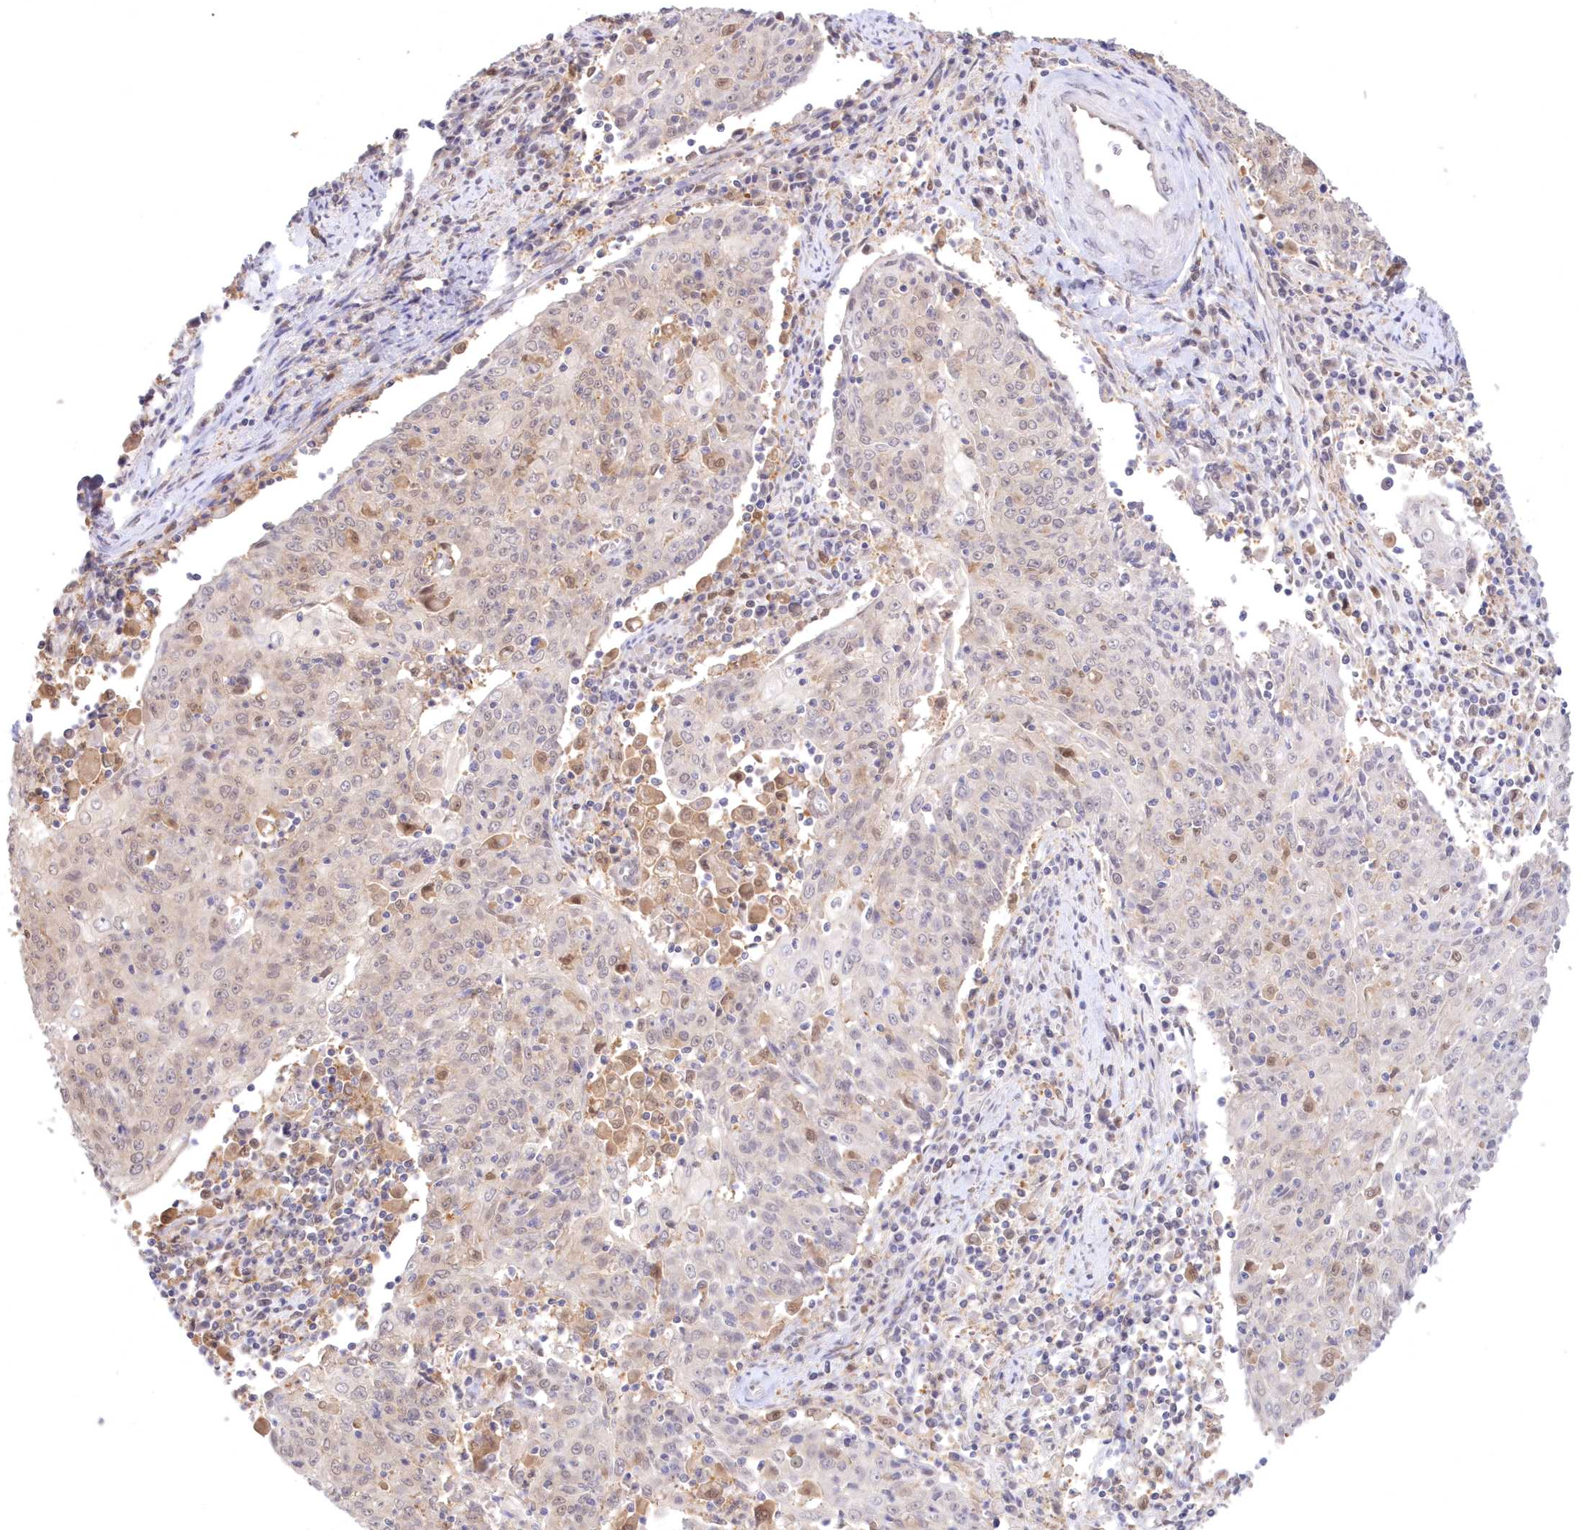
{"staining": {"intensity": "weak", "quantity": "25%-75%", "location": "nuclear"}, "tissue": "cervical cancer", "cell_type": "Tumor cells", "image_type": "cancer", "snomed": [{"axis": "morphology", "description": "Squamous cell carcinoma, NOS"}, {"axis": "topography", "description": "Cervix"}], "caption": "The immunohistochemical stain shows weak nuclear staining in tumor cells of cervical cancer tissue.", "gene": "RNPEP", "patient": {"sex": "female", "age": 48}}